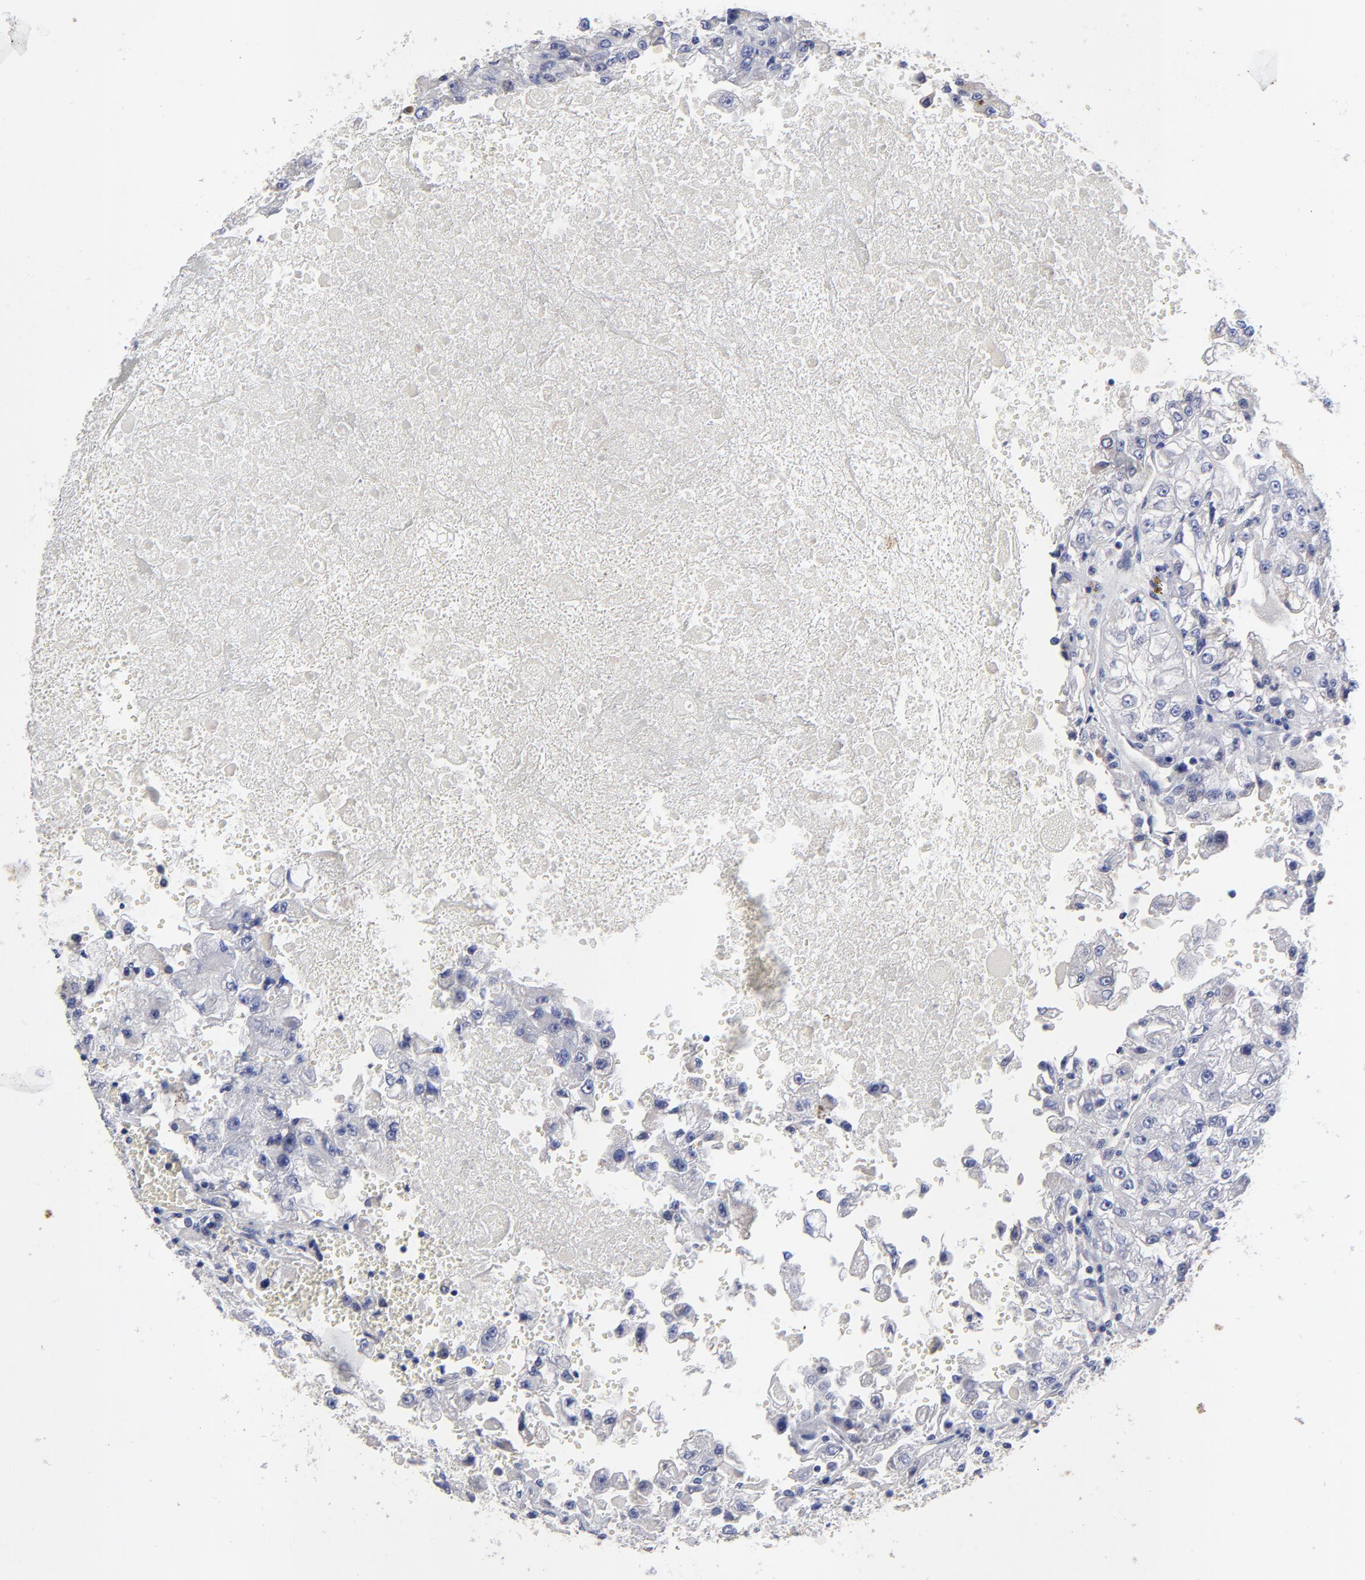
{"staining": {"intensity": "negative", "quantity": "none", "location": "none"}, "tissue": "renal cancer", "cell_type": "Tumor cells", "image_type": "cancer", "snomed": [{"axis": "morphology", "description": "Adenocarcinoma, NOS"}, {"axis": "topography", "description": "Kidney"}], "caption": "Protein analysis of renal adenocarcinoma exhibits no significant positivity in tumor cells.", "gene": "SULF2", "patient": {"sex": "female", "age": 83}}